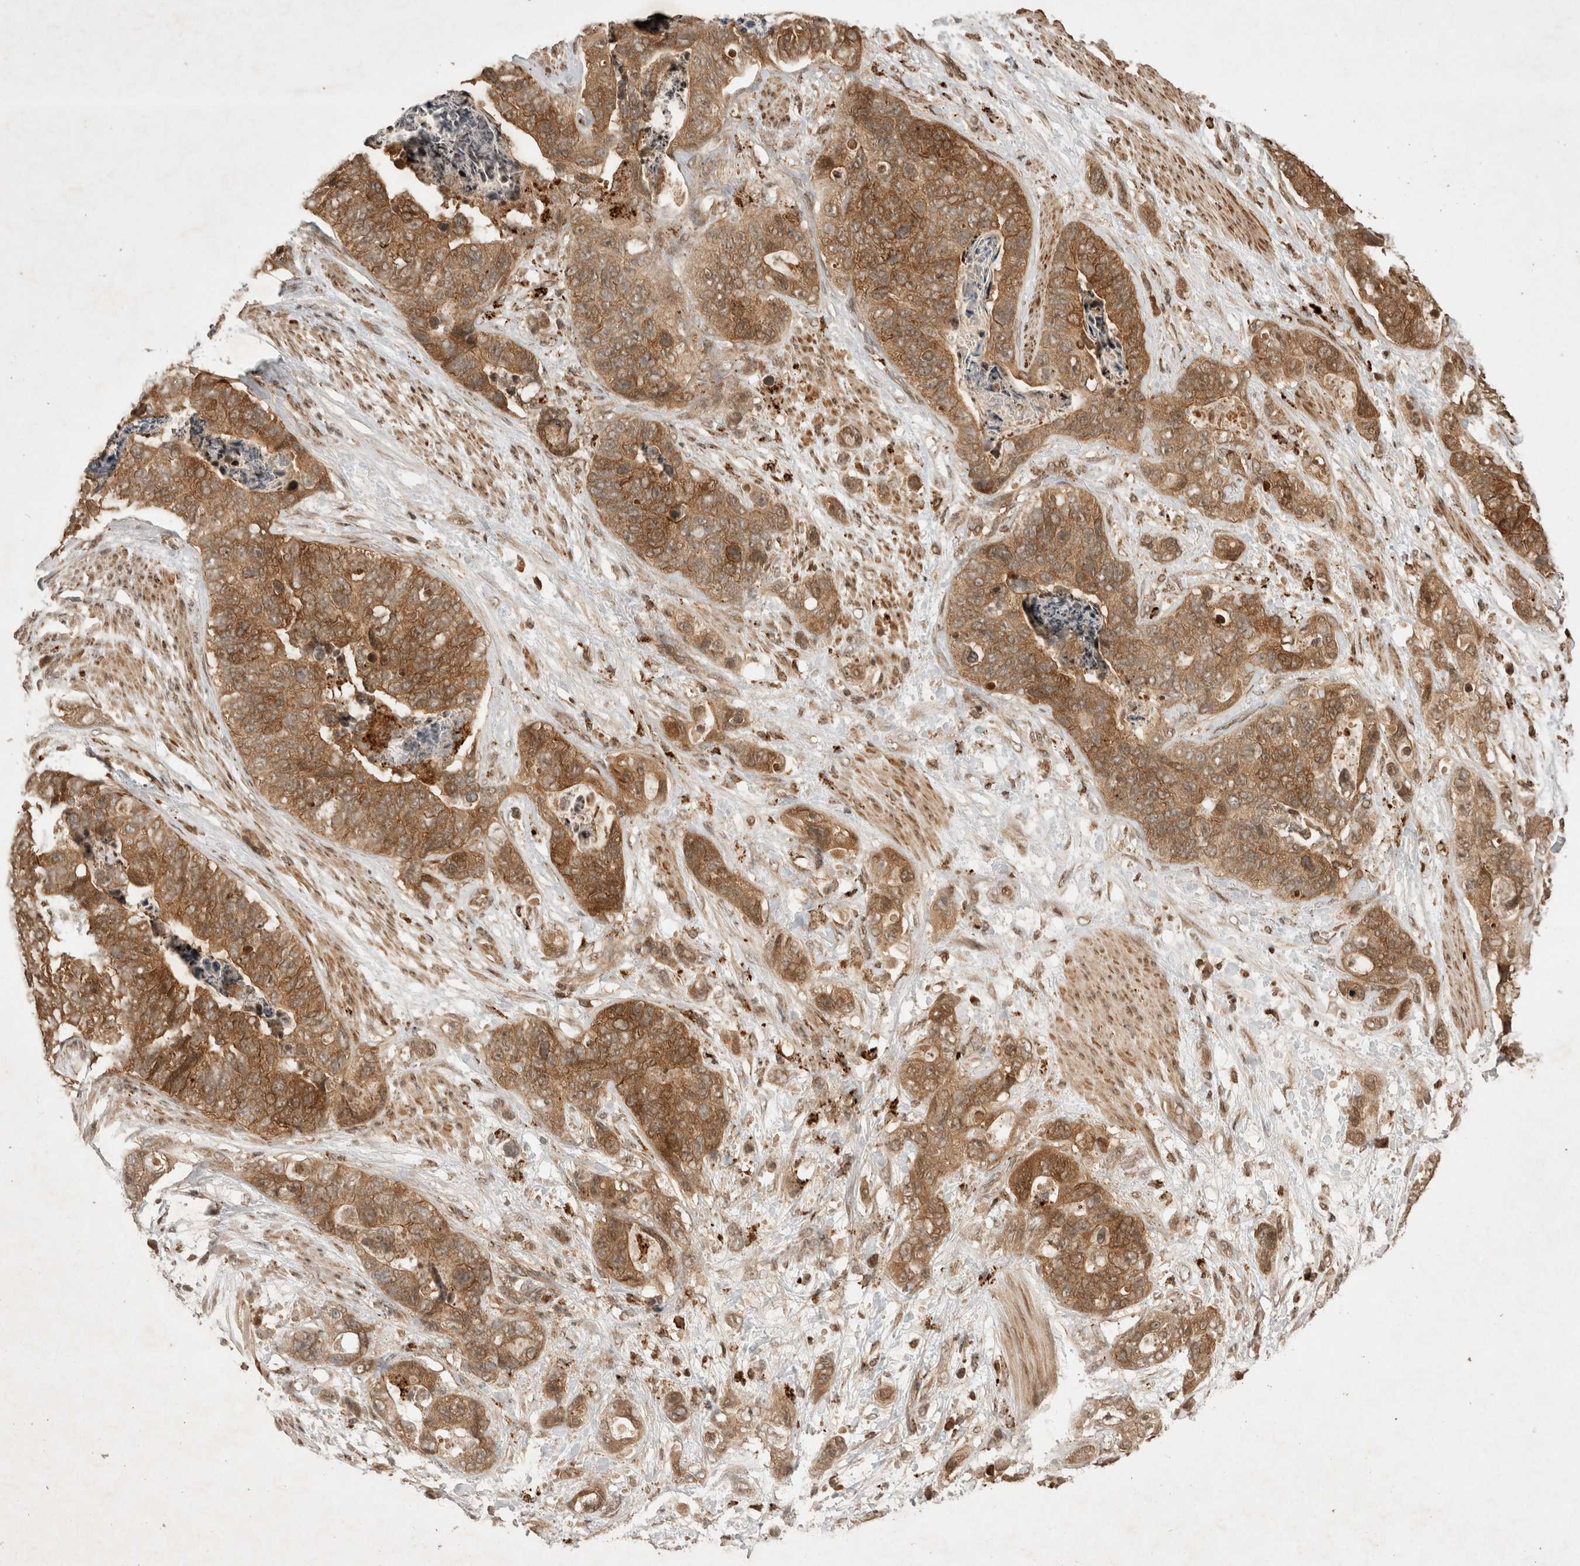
{"staining": {"intensity": "moderate", "quantity": ">75%", "location": "cytoplasmic/membranous"}, "tissue": "stomach cancer", "cell_type": "Tumor cells", "image_type": "cancer", "snomed": [{"axis": "morphology", "description": "Normal tissue, NOS"}, {"axis": "morphology", "description": "Adenocarcinoma, NOS"}, {"axis": "topography", "description": "Stomach"}], "caption": "A brown stain labels moderate cytoplasmic/membranous positivity of a protein in stomach cancer tumor cells.", "gene": "FAM221A", "patient": {"sex": "female", "age": 89}}